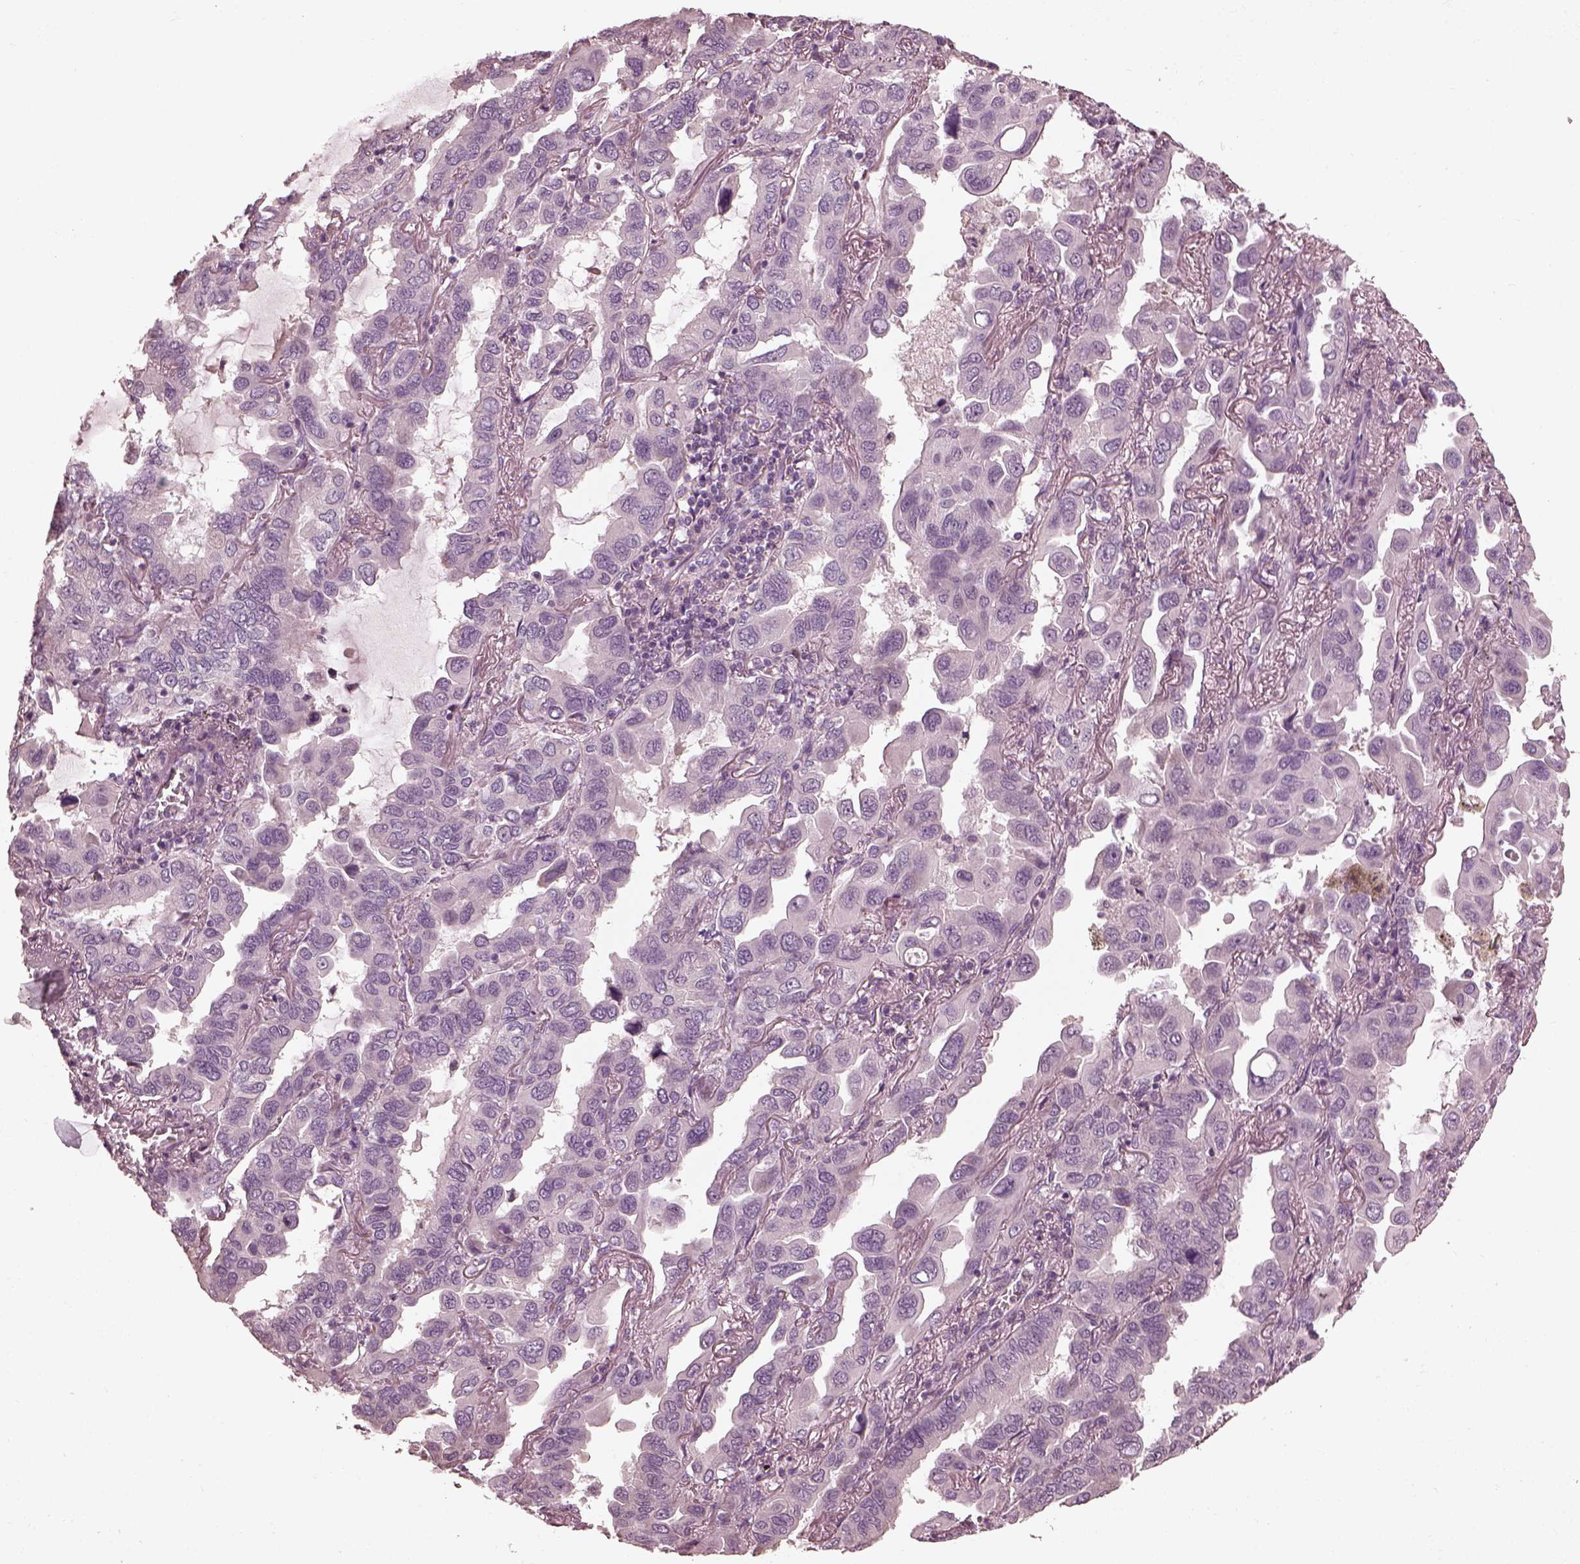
{"staining": {"intensity": "negative", "quantity": "none", "location": "none"}, "tissue": "lung cancer", "cell_type": "Tumor cells", "image_type": "cancer", "snomed": [{"axis": "morphology", "description": "Adenocarcinoma, NOS"}, {"axis": "topography", "description": "Lung"}], "caption": "Human lung adenocarcinoma stained for a protein using immunohistochemistry (IHC) displays no expression in tumor cells.", "gene": "OPTC", "patient": {"sex": "male", "age": 64}}